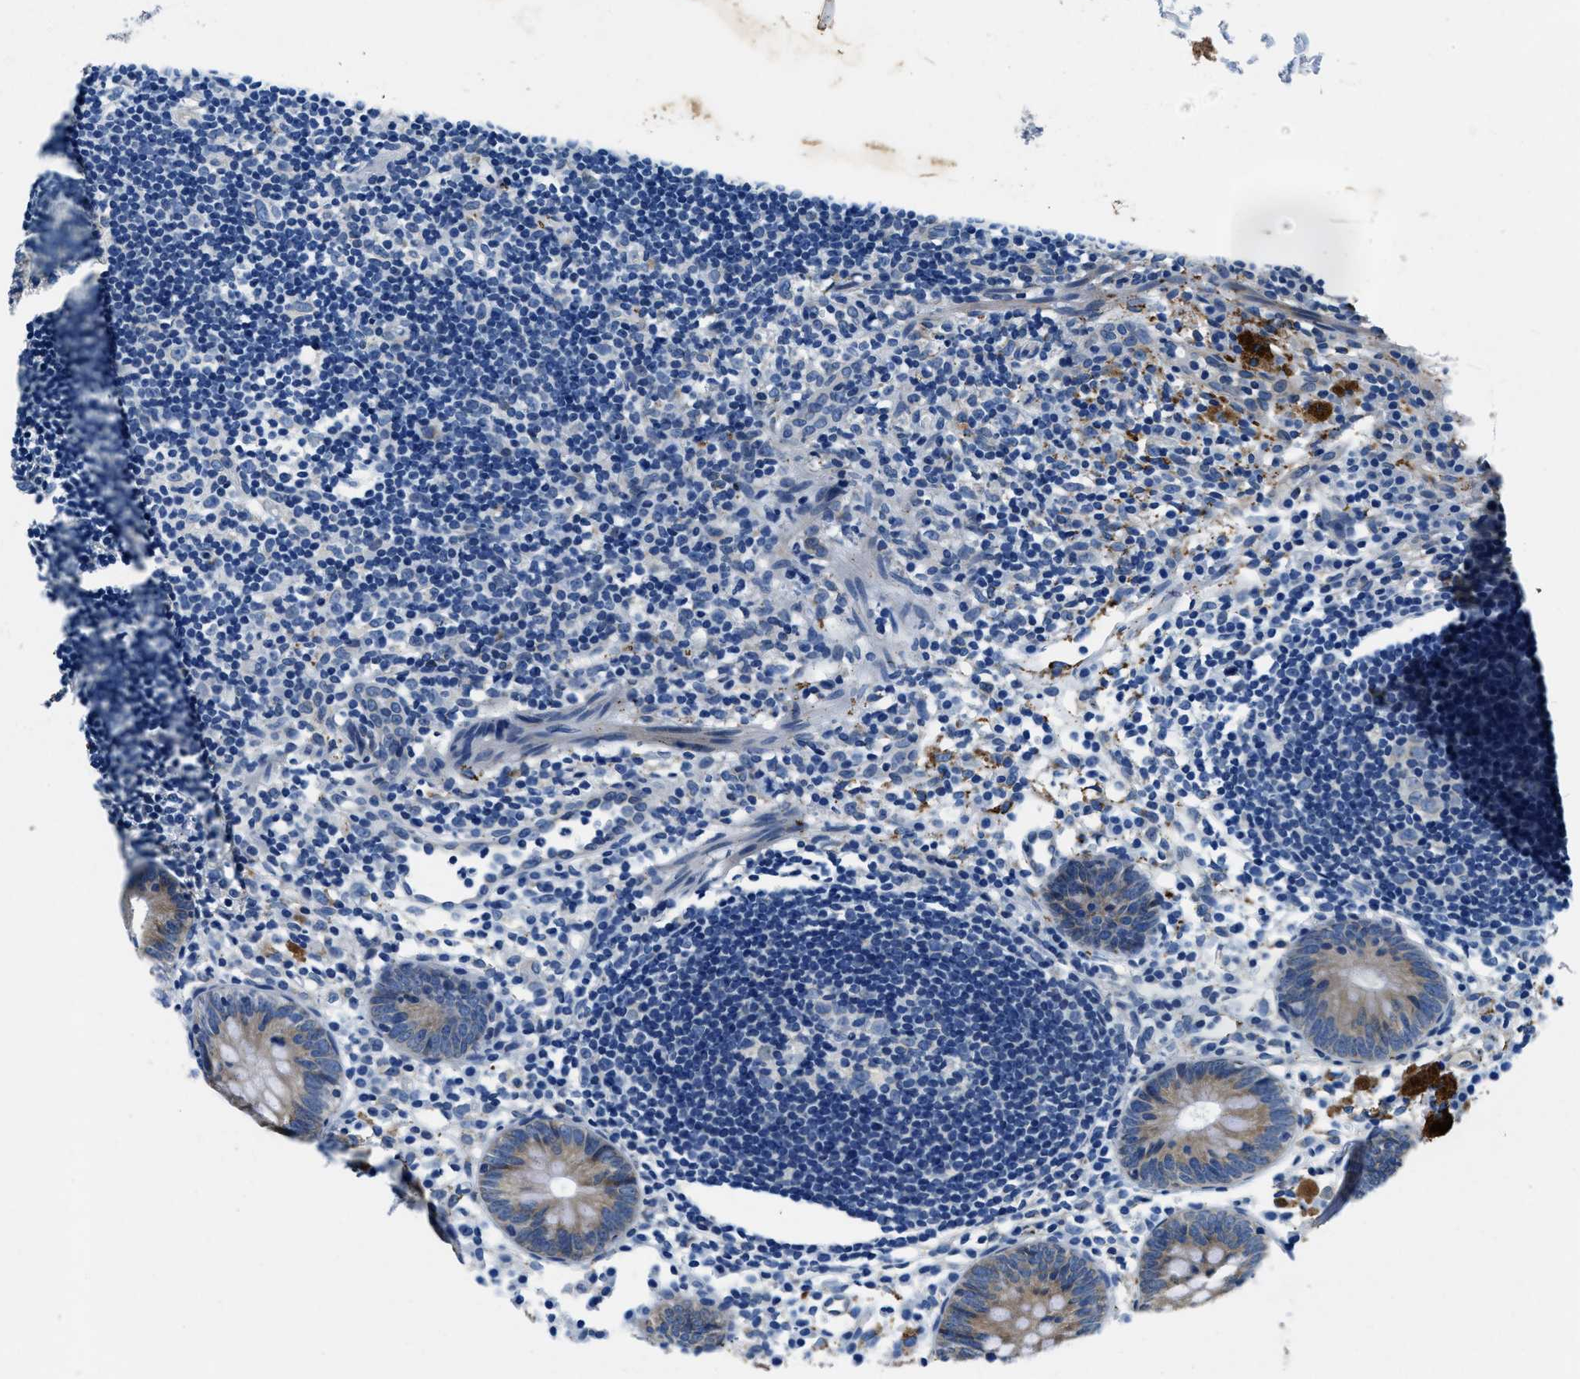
{"staining": {"intensity": "moderate", "quantity": ">75%", "location": "cytoplasmic/membranous"}, "tissue": "appendix", "cell_type": "Glandular cells", "image_type": "normal", "snomed": [{"axis": "morphology", "description": "Normal tissue, NOS"}, {"axis": "topography", "description": "Appendix"}], "caption": "Immunohistochemical staining of normal appendix exhibits medium levels of moderate cytoplasmic/membranous staining in approximately >75% of glandular cells.", "gene": "UBAC2", "patient": {"sex": "female", "age": 20}}